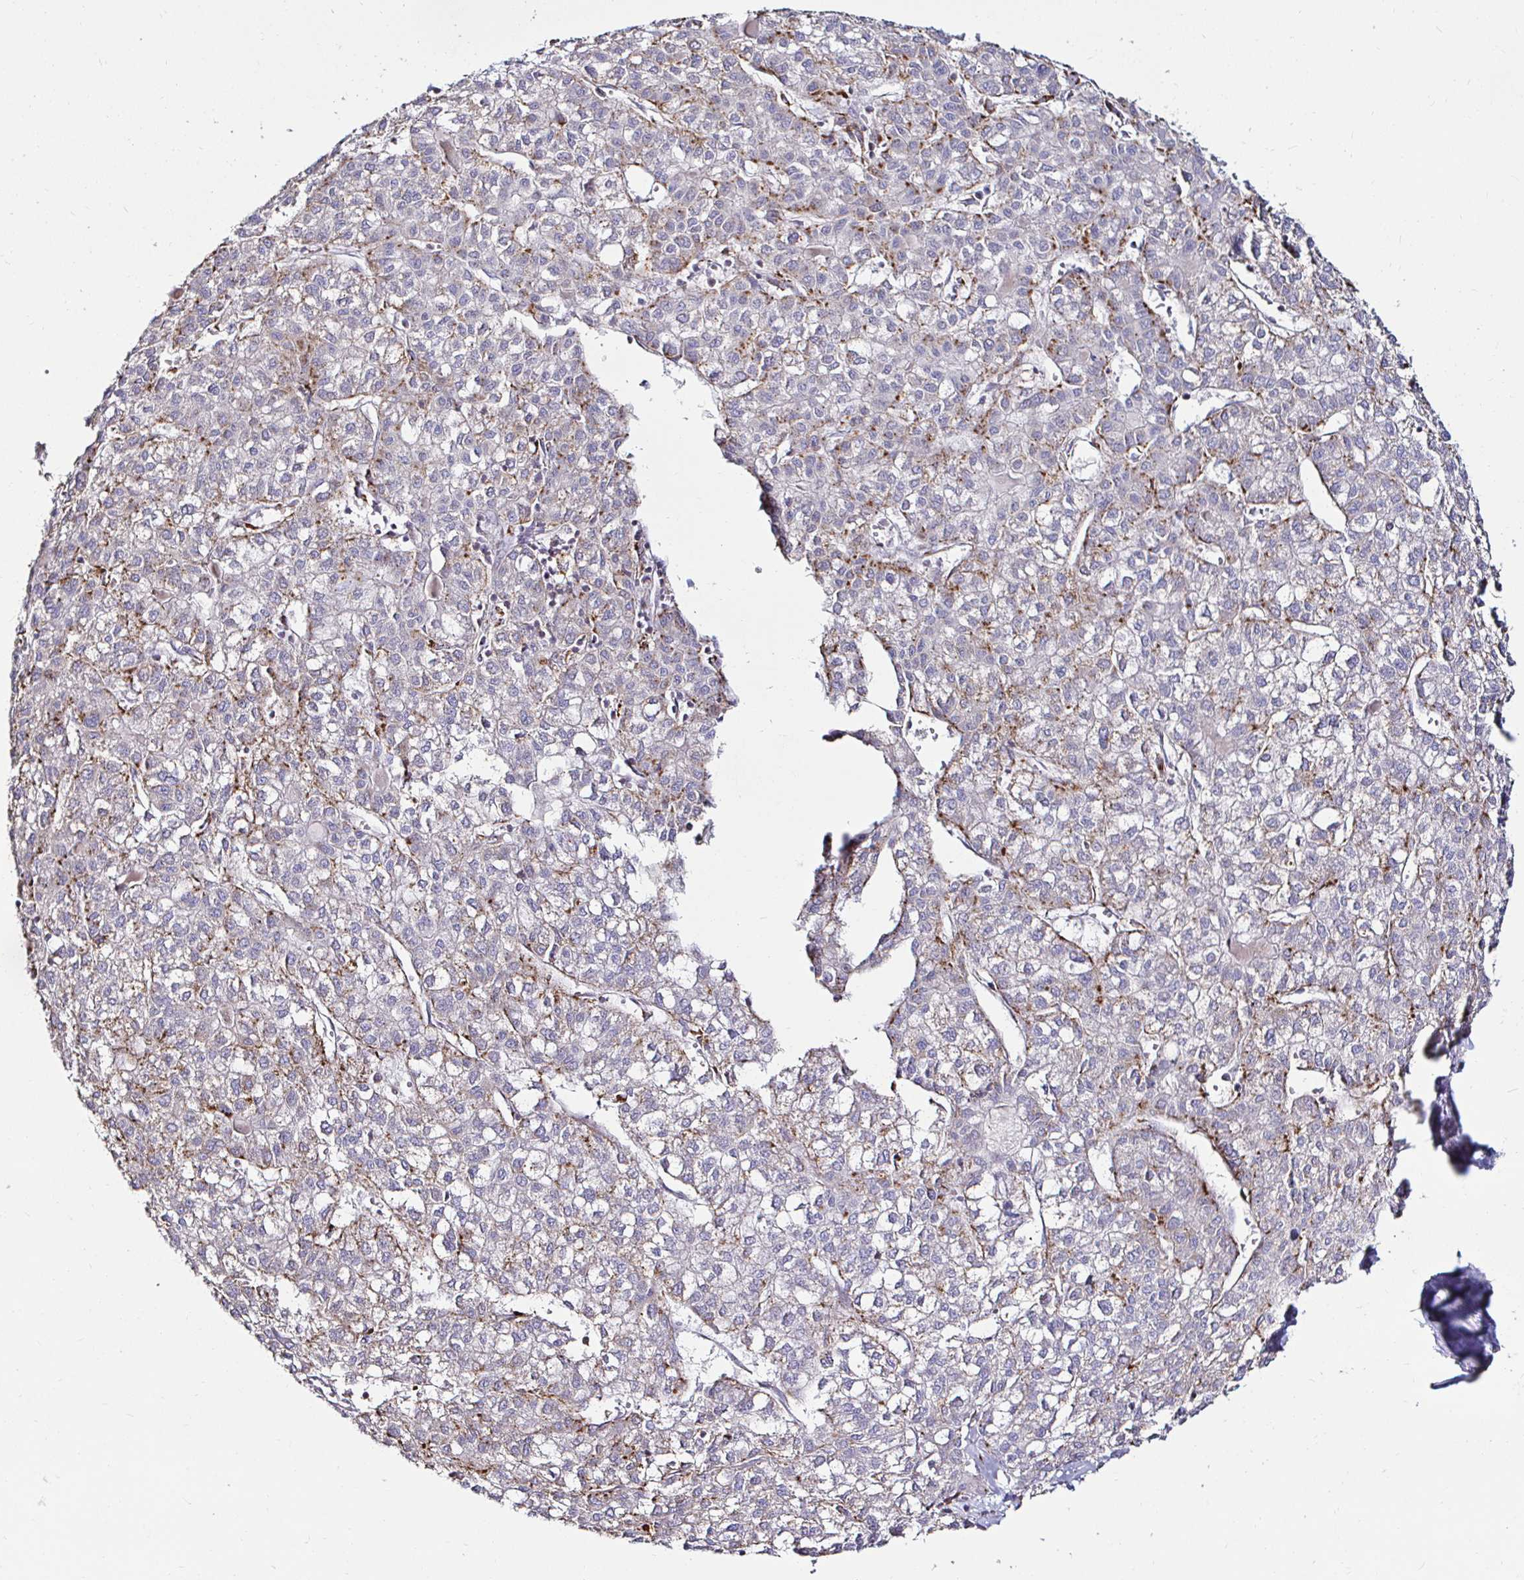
{"staining": {"intensity": "moderate", "quantity": "<25%", "location": "cytoplasmic/membranous"}, "tissue": "liver cancer", "cell_type": "Tumor cells", "image_type": "cancer", "snomed": [{"axis": "morphology", "description": "Carcinoma, Hepatocellular, NOS"}, {"axis": "topography", "description": "Liver"}], "caption": "Protein staining by IHC exhibits moderate cytoplasmic/membranous expression in approximately <25% of tumor cells in liver hepatocellular carcinoma.", "gene": "GALNS", "patient": {"sex": "female", "age": 43}}